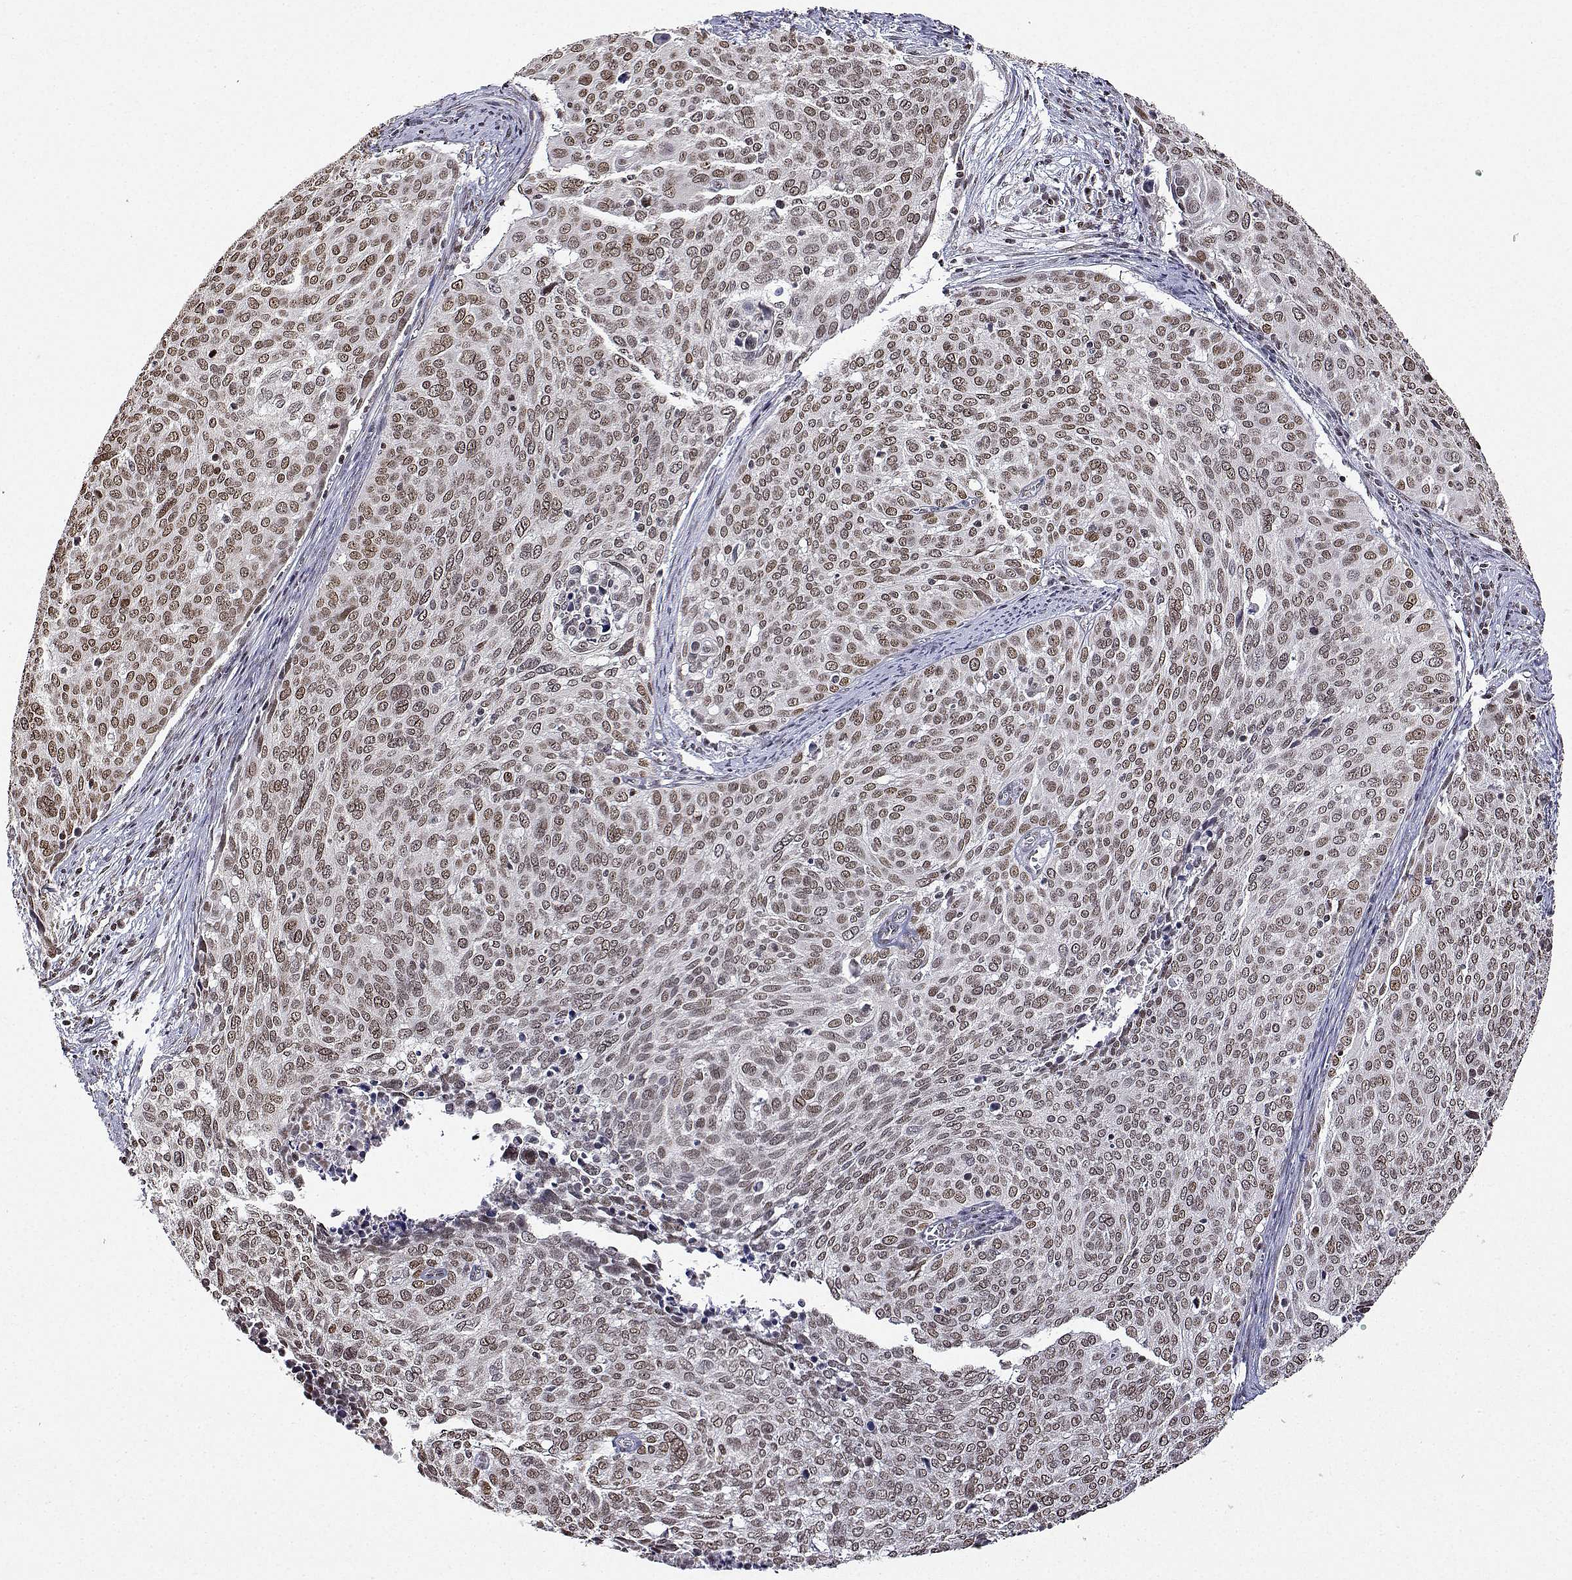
{"staining": {"intensity": "moderate", "quantity": ">75%", "location": "nuclear"}, "tissue": "cervical cancer", "cell_type": "Tumor cells", "image_type": "cancer", "snomed": [{"axis": "morphology", "description": "Squamous cell carcinoma, NOS"}, {"axis": "topography", "description": "Cervix"}], "caption": "There is medium levels of moderate nuclear positivity in tumor cells of squamous cell carcinoma (cervical), as demonstrated by immunohistochemical staining (brown color).", "gene": "XPC", "patient": {"sex": "female", "age": 39}}